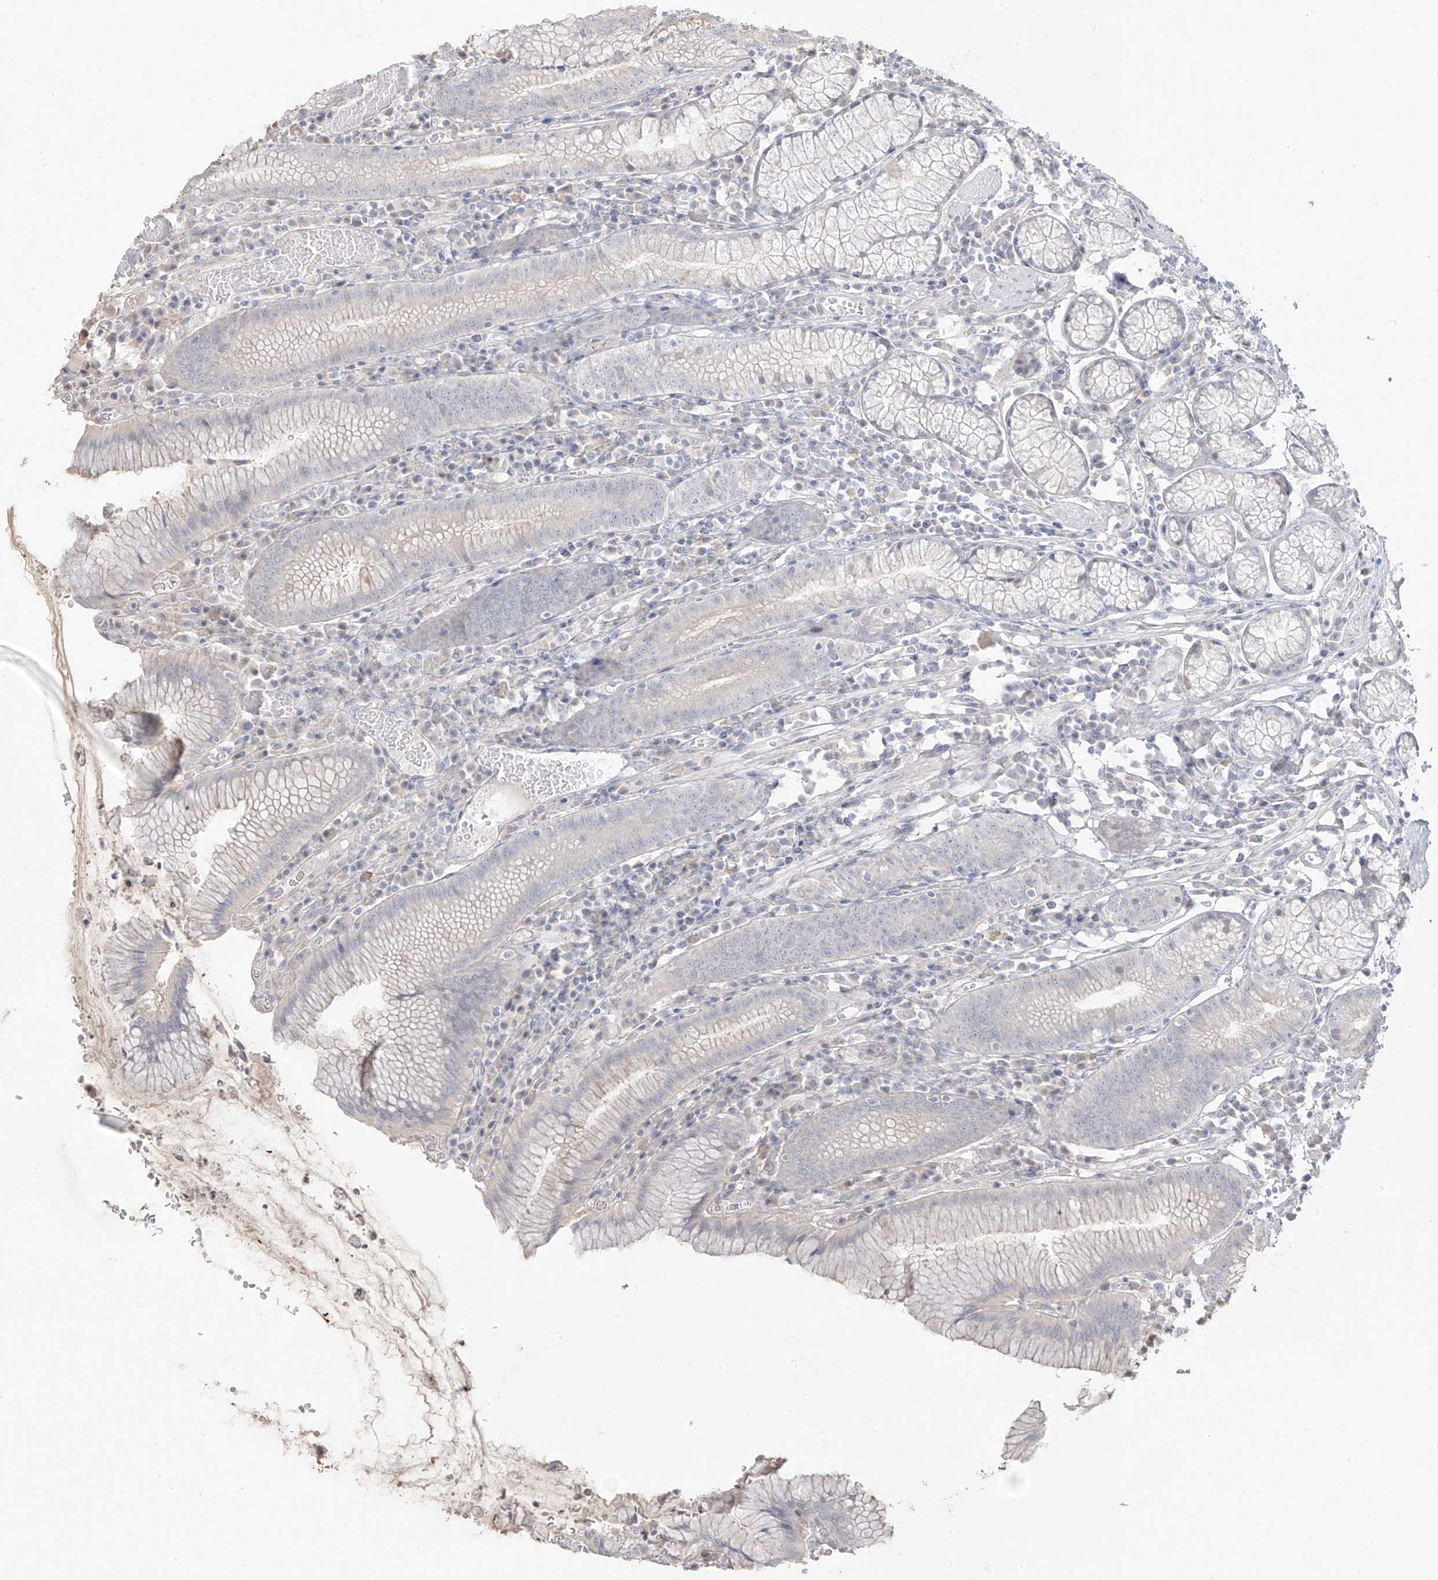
{"staining": {"intensity": "moderate", "quantity": "<25%", "location": "cytoplasmic/membranous"}, "tissue": "stomach", "cell_type": "Glandular cells", "image_type": "normal", "snomed": [{"axis": "morphology", "description": "Normal tissue, NOS"}, {"axis": "topography", "description": "Stomach"}], "caption": "This micrograph displays immunohistochemistry (IHC) staining of normal stomach, with low moderate cytoplasmic/membranous staining in about <25% of glandular cells.", "gene": "DCDC2", "patient": {"sex": "male", "age": 55}}